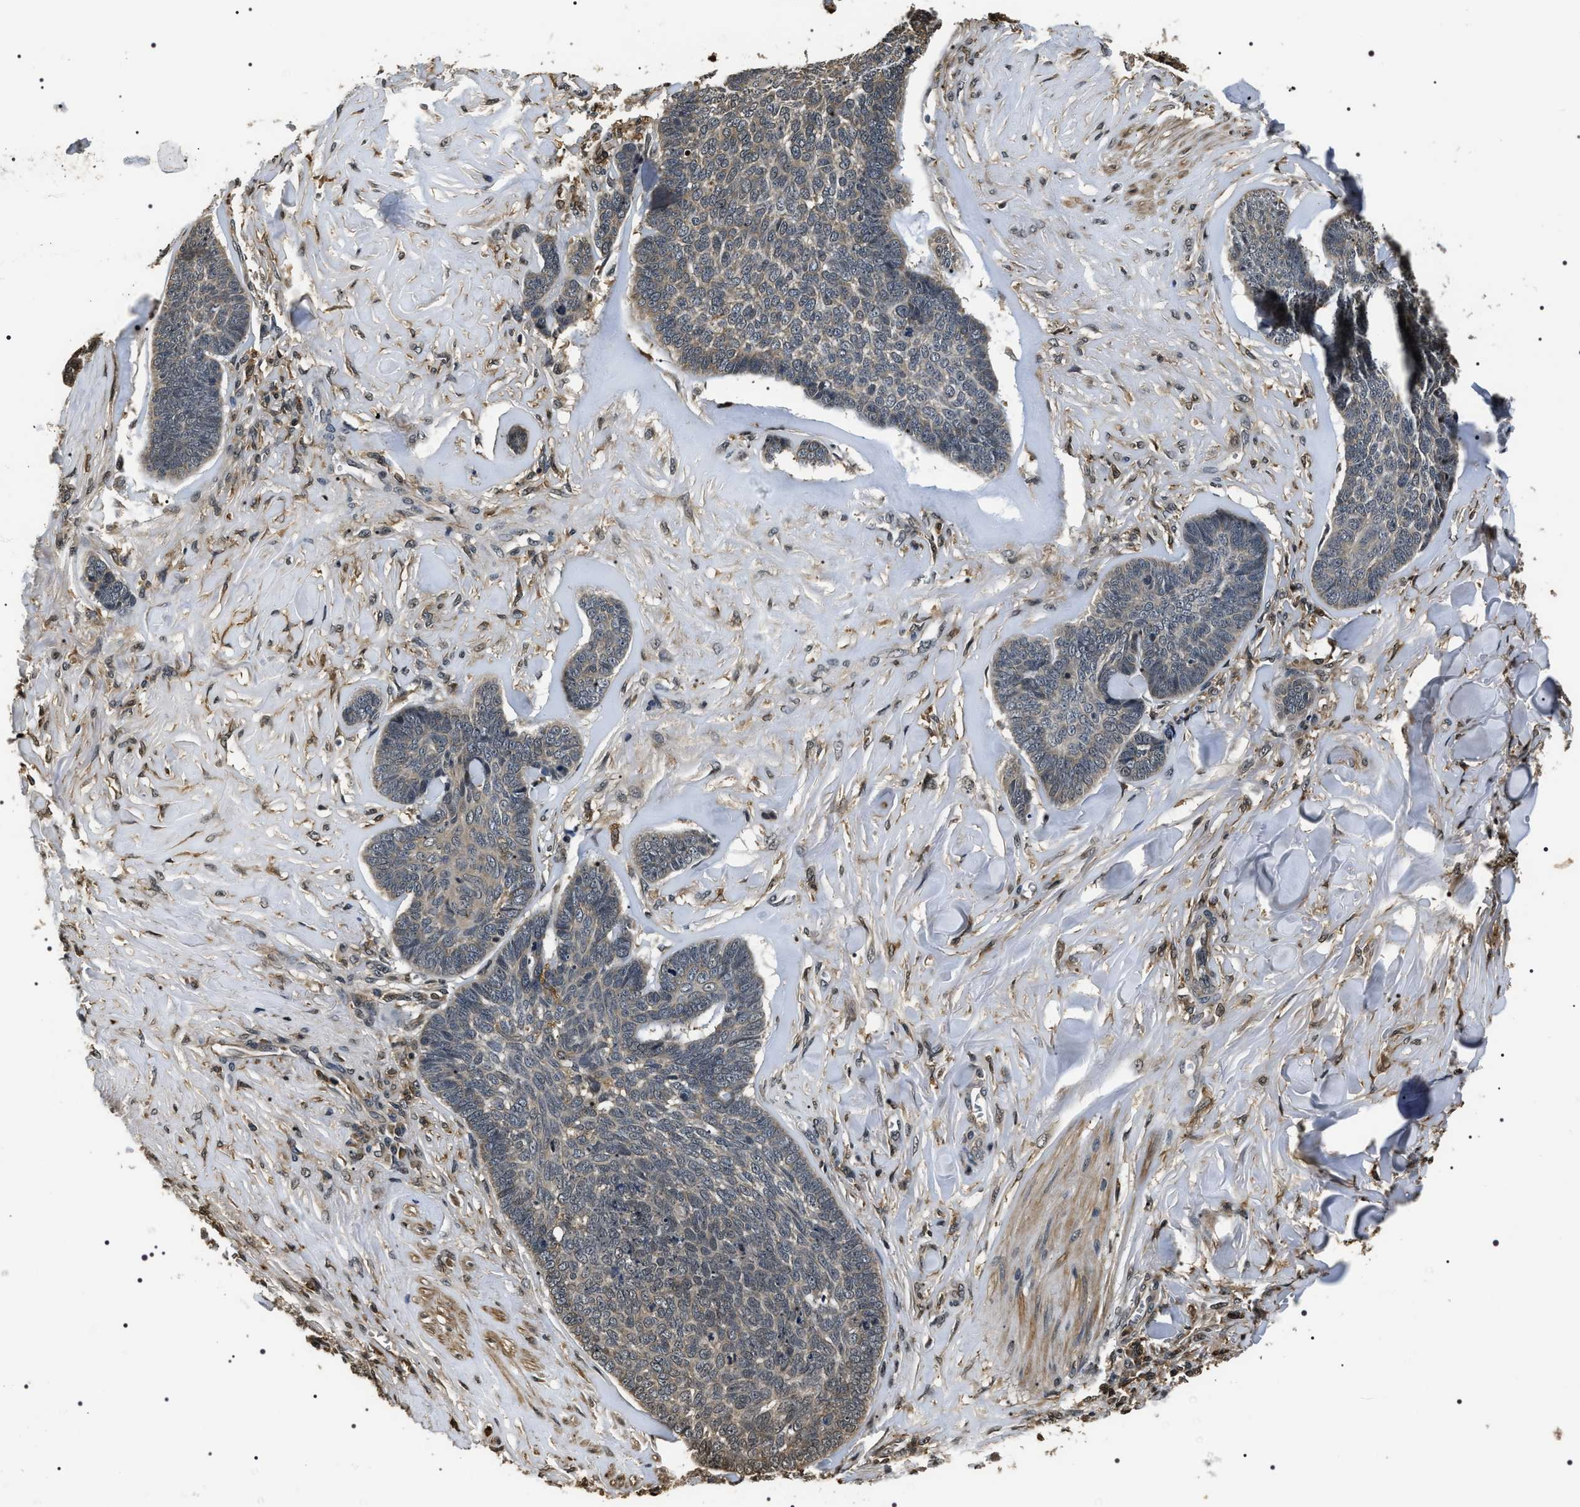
{"staining": {"intensity": "weak", "quantity": "25%-75%", "location": "cytoplasmic/membranous"}, "tissue": "skin cancer", "cell_type": "Tumor cells", "image_type": "cancer", "snomed": [{"axis": "morphology", "description": "Basal cell carcinoma"}, {"axis": "topography", "description": "Skin"}], "caption": "A low amount of weak cytoplasmic/membranous staining is identified in approximately 25%-75% of tumor cells in basal cell carcinoma (skin) tissue.", "gene": "ARHGAP22", "patient": {"sex": "male", "age": 84}}